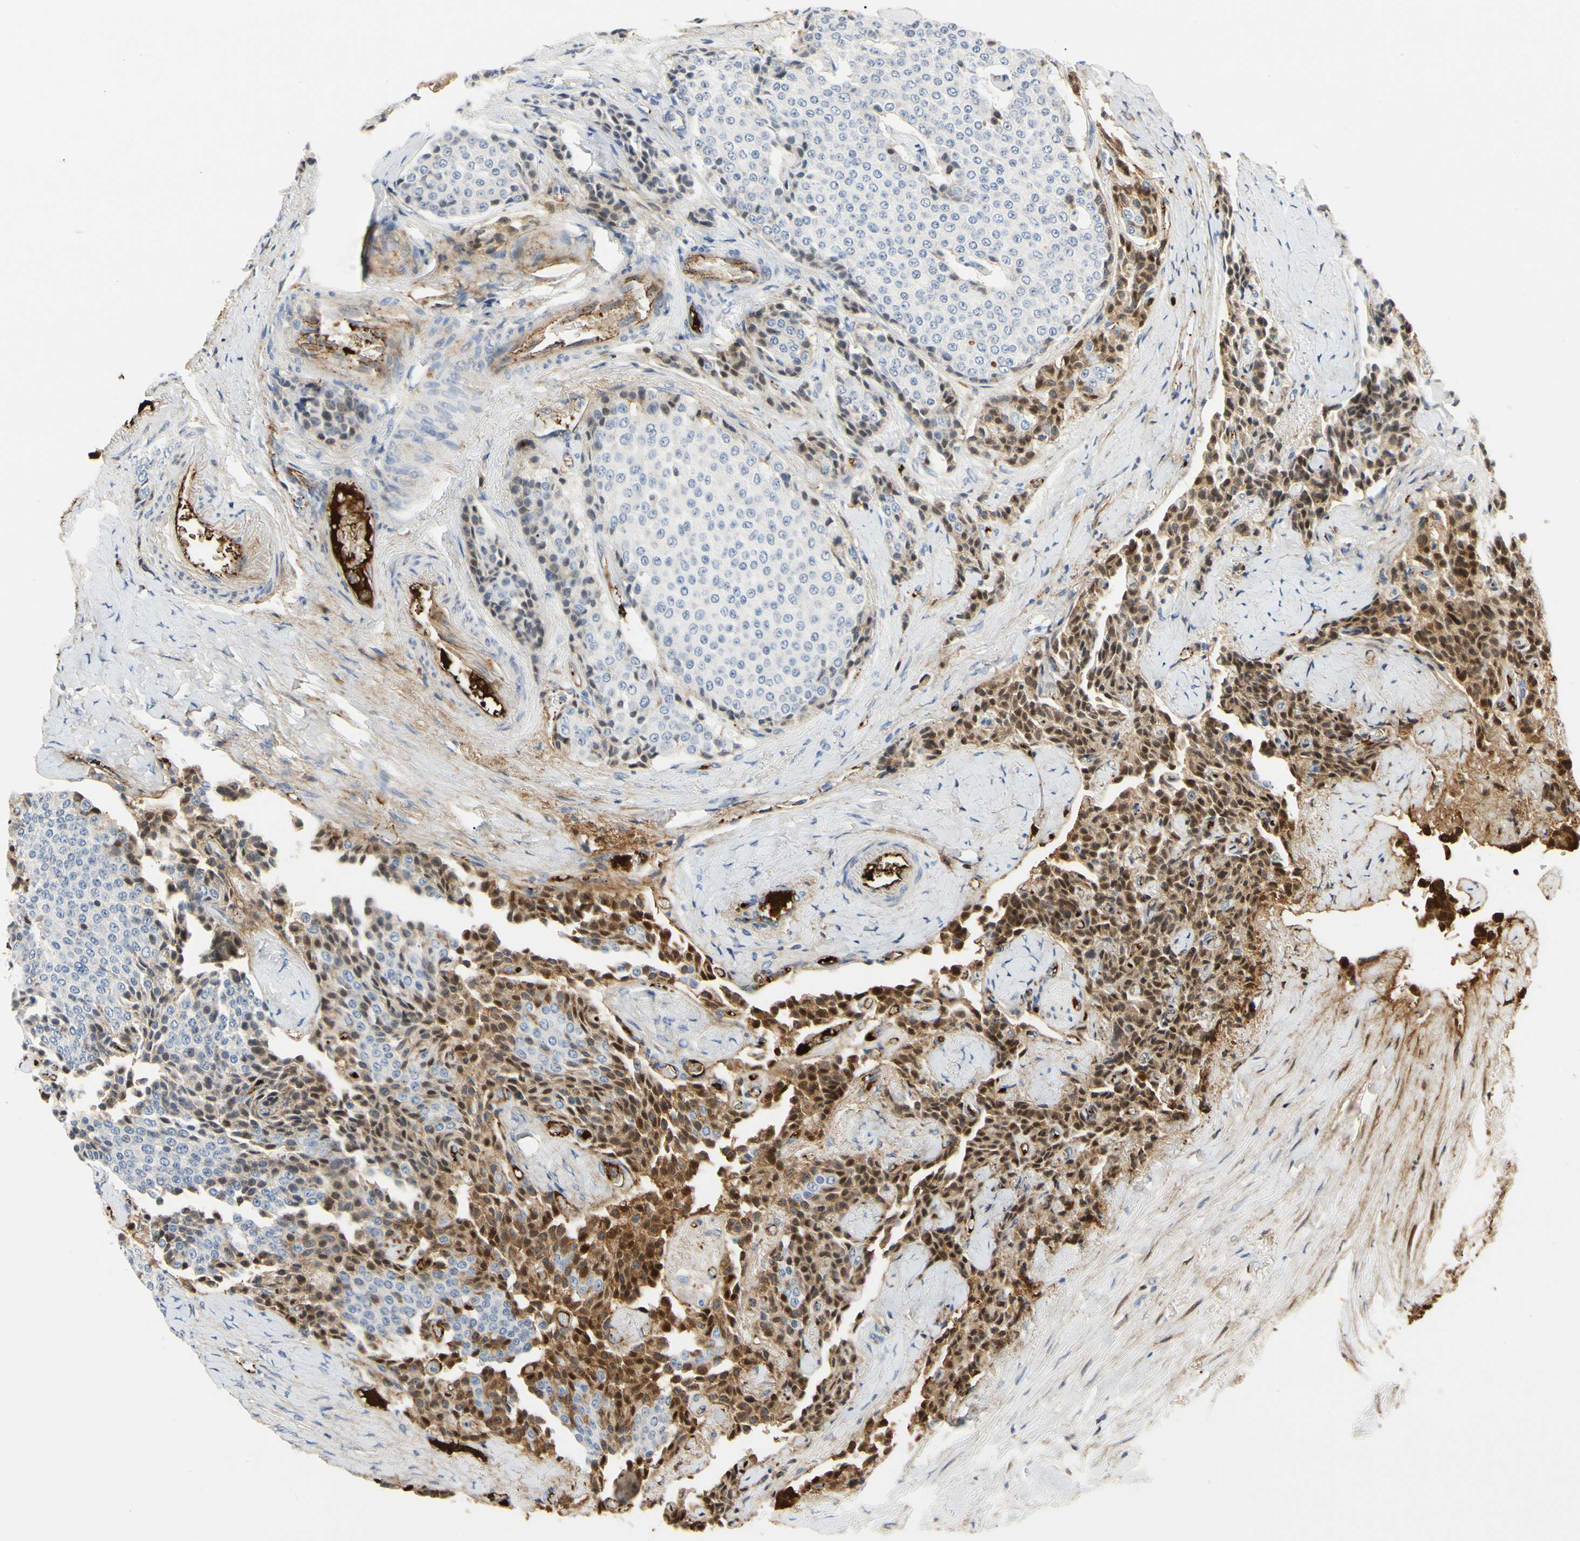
{"staining": {"intensity": "moderate", "quantity": "<25%", "location": "cytoplasmic/membranous,nuclear"}, "tissue": "carcinoid", "cell_type": "Tumor cells", "image_type": "cancer", "snomed": [{"axis": "morphology", "description": "Carcinoid, malignant, NOS"}, {"axis": "topography", "description": "Colon"}], "caption": "Immunohistochemical staining of human carcinoid reveals low levels of moderate cytoplasmic/membranous and nuclear expression in about <25% of tumor cells. Immunohistochemistry (ihc) stains the protein of interest in brown and the nuclei are stained blue.", "gene": "FGB", "patient": {"sex": "female", "age": 61}}